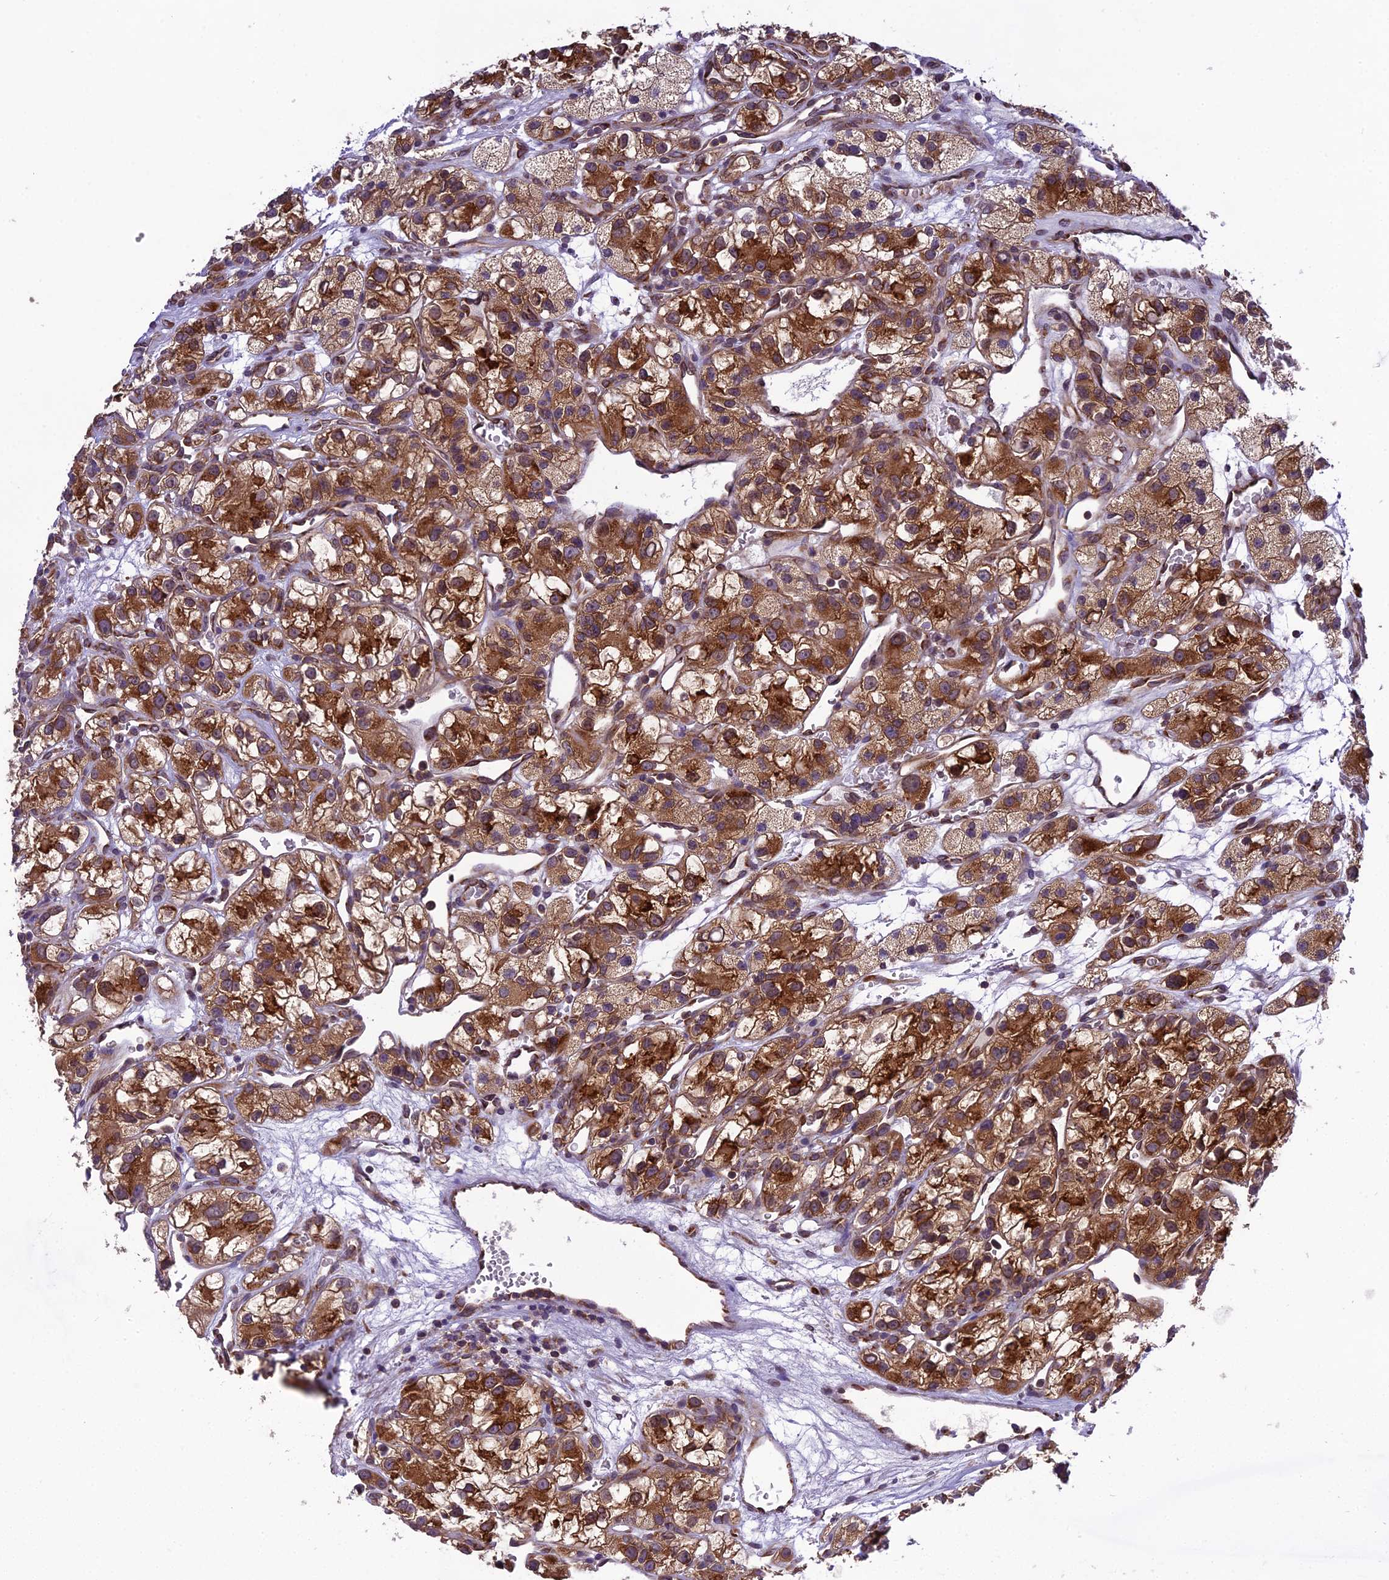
{"staining": {"intensity": "strong", "quantity": ">75%", "location": "cytoplasmic/membranous"}, "tissue": "renal cancer", "cell_type": "Tumor cells", "image_type": "cancer", "snomed": [{"axis": "morphology", "description": "Adenocarcinoma, NOS"}, {"axis": "topography", "description": "Kidney"}], "caption": "Renal cancer was stained to show a protein in brown. There is high levels of strong cytoplasmic/membranous positivity in about >75% of tumor cells. Nuclei are stained in blue.", "gene": "DHCR7", "patient": {"sex": "female", "age": 57}}